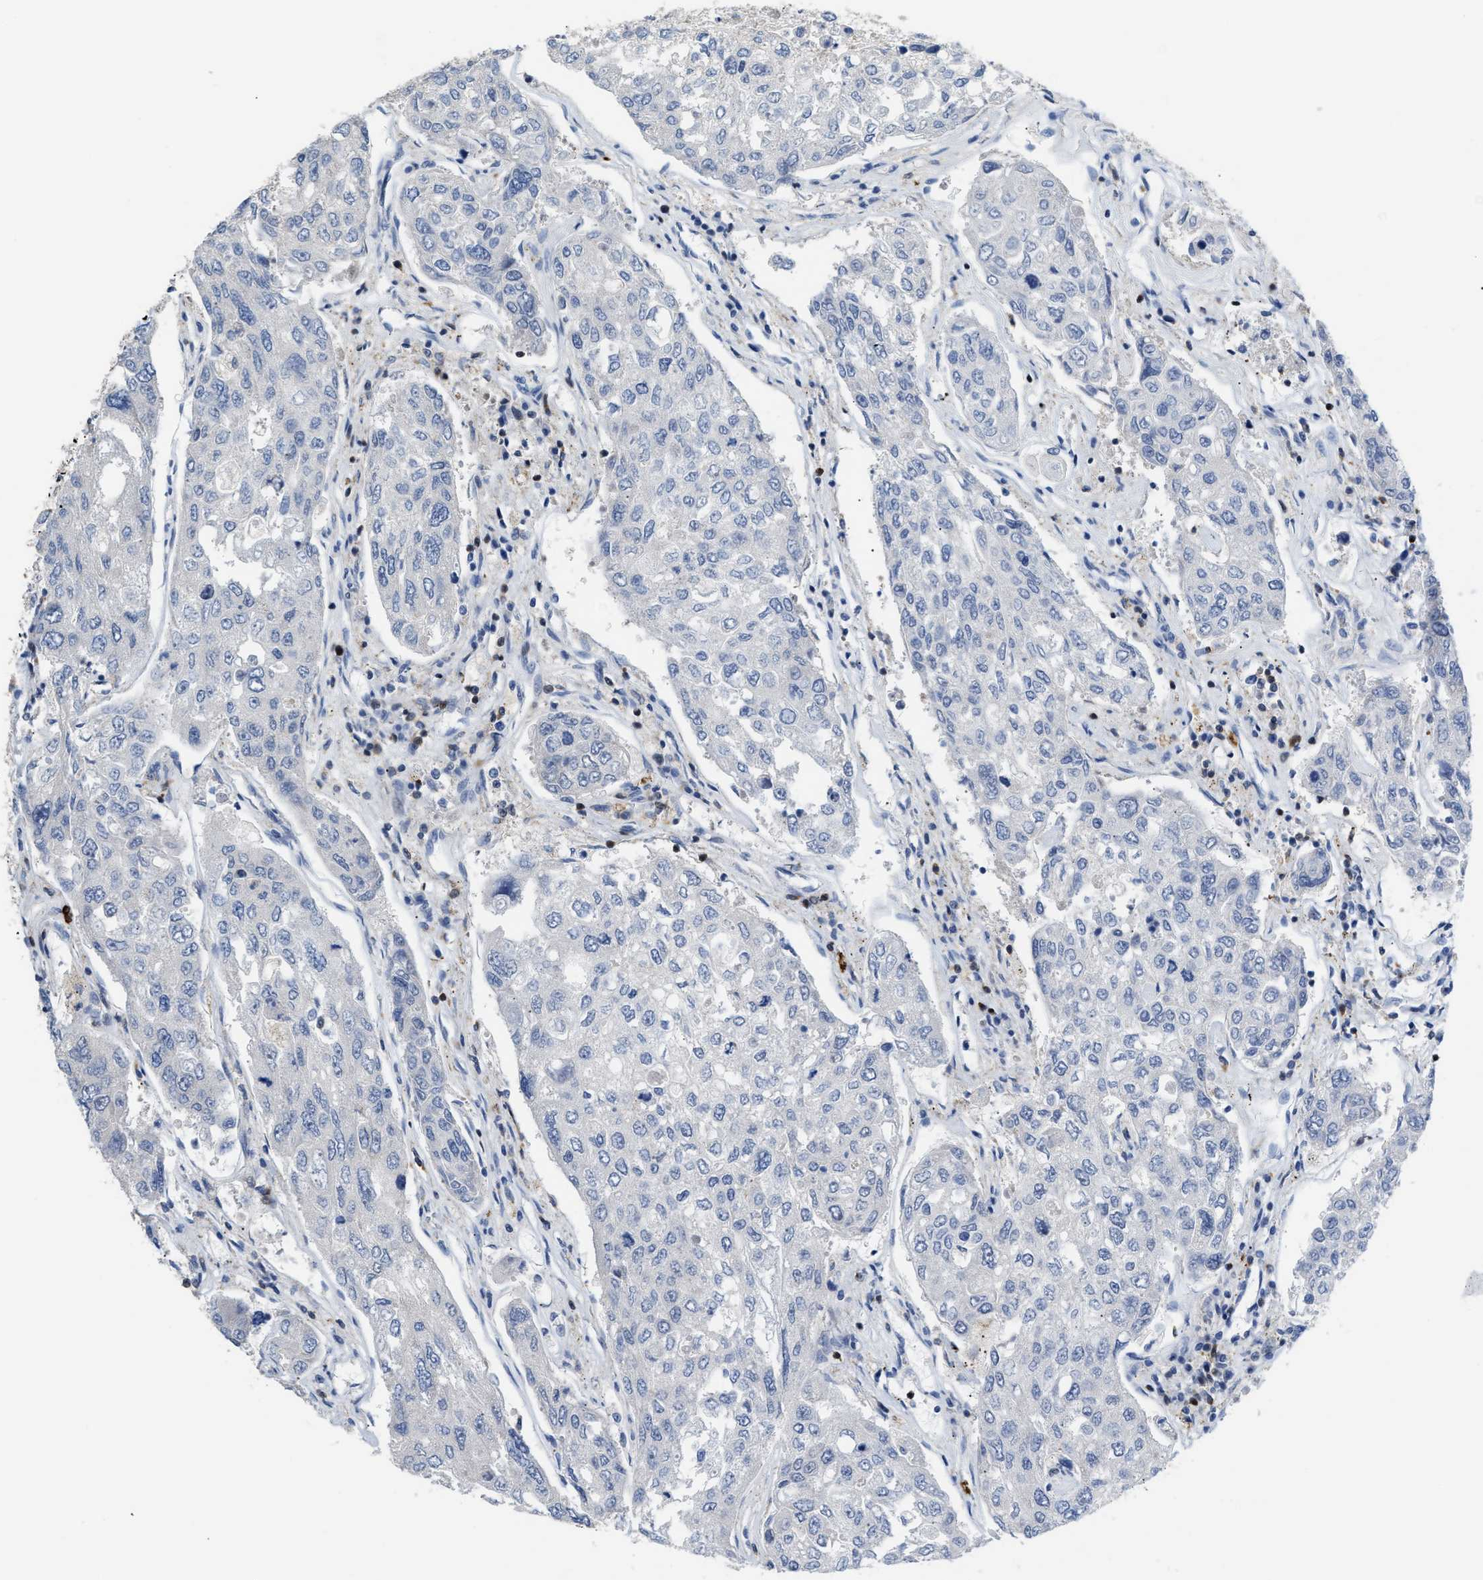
{"staining": {"intensity": "negative", "quantity": "none", "location": "none"}, "tissue": "urothelial cancer", "cell_type": "Tumor cells", "image_type": "cancer", "snomed": [{"axis": "morphology", "description": "Urothelial carcinoma, High grade"}, {"axis": "topography", "description": "Lymph node"}, {"axis": "topography", "description": "Urinary bladder"}], "caption": "Protein analysis of high-grade urothelial carcinoma shows no significant staining in tumor cells.", "gene": "ATP9A", "patient": {"sex": "male", "age": 51}}